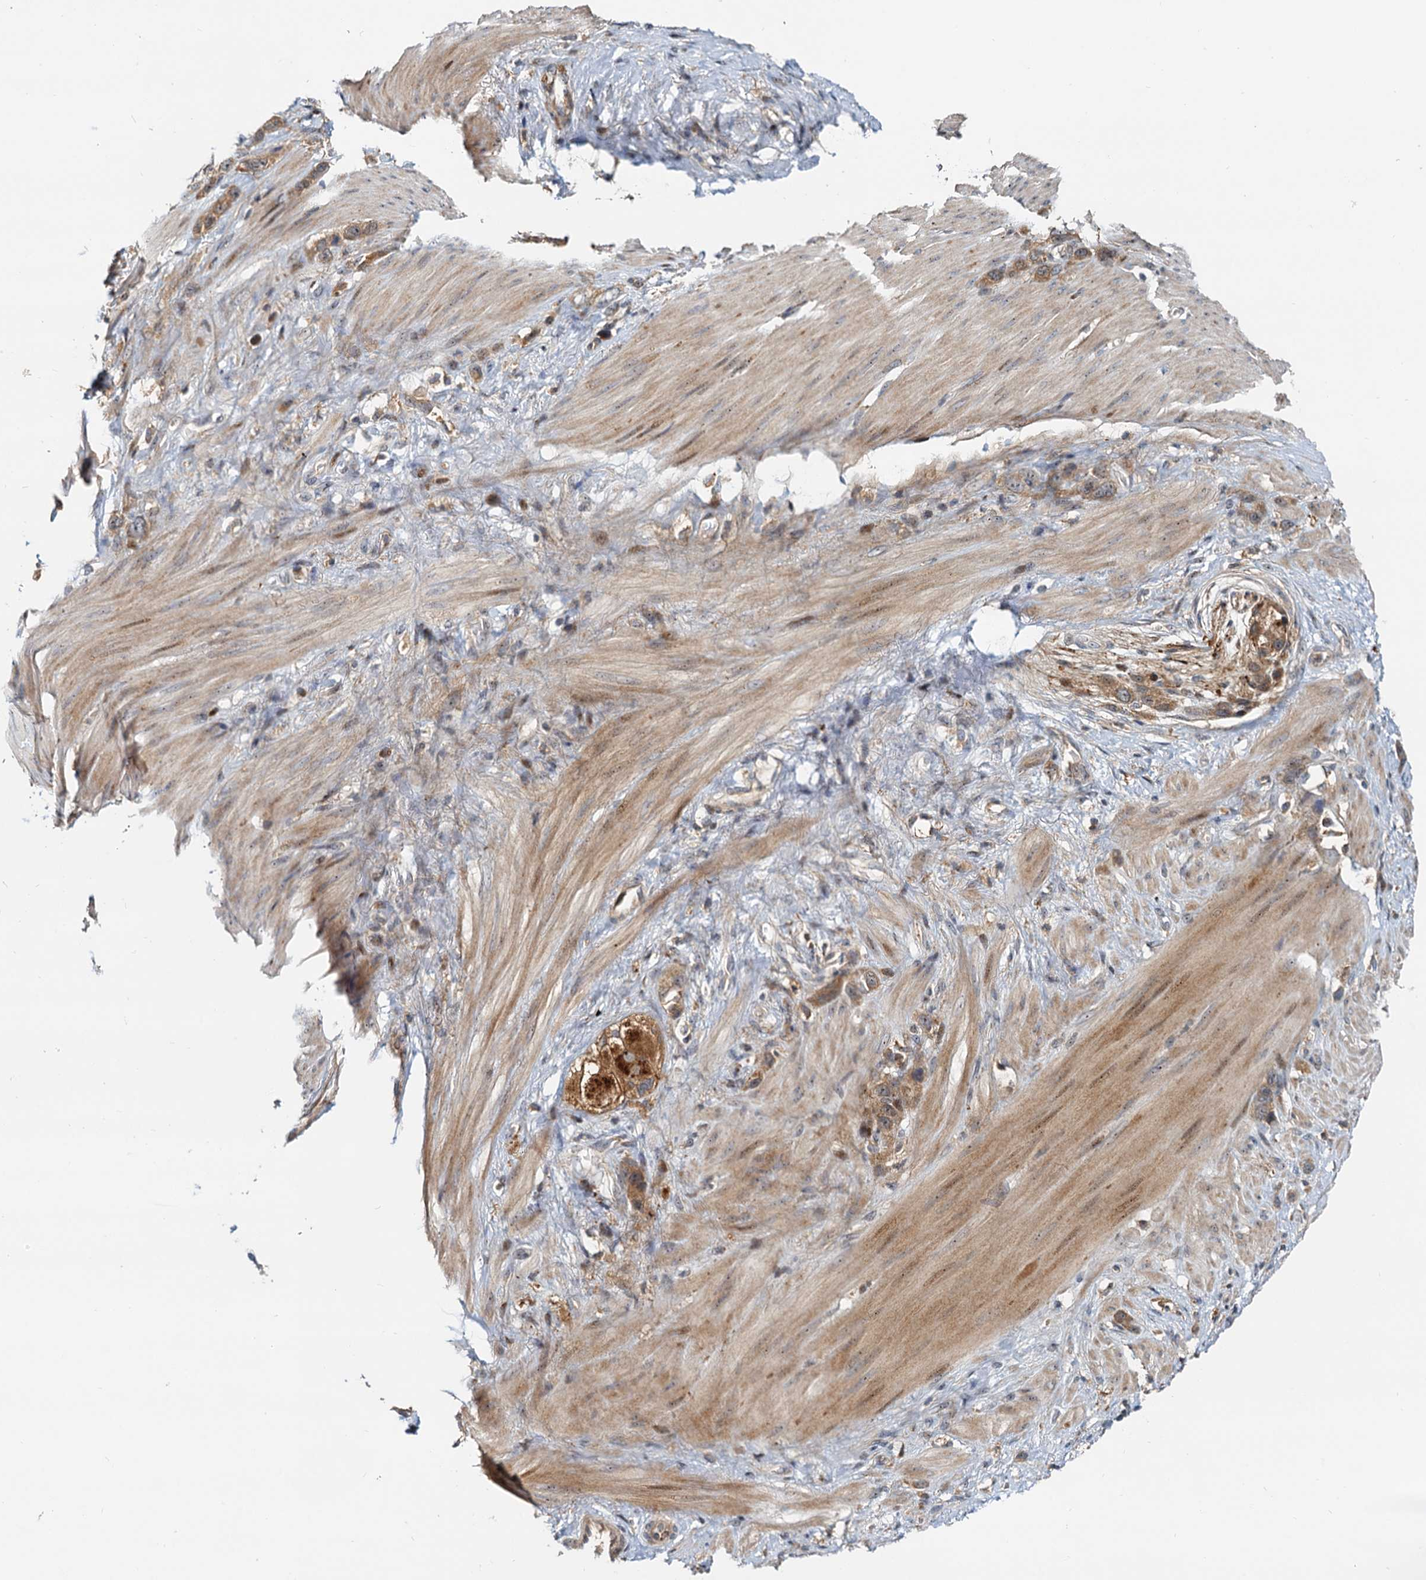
{"staining": {"intensity": "moderate", "quantity": ">75%", "location": "cytoplasmic/membranous"}, "tissue": "stomach cancer", "cell_type": "Tumor cells", "image_type": "cancer", "snomed": [{"axis": "morphology", "description": "Adenocarcinoma, NOS"}, {"axis": "morphology", "description": "Adenocarcinoma, High grade"}, {"axis": "topography", "description": "Stomach, upper"}, {"axis": "topography", "description": "Stomach, lower"}], "caption": "Brown immunohistochemical staining in adenocarcinoma (stomach) displays moderate cytoplasmic/membranous positivity in about >75% of tumor cells. The protein of interest is shown in brown color, while the nuclei are stained blue.", "gene": "TOLLIP", "patient": {"sex": "female", "age": 65}}